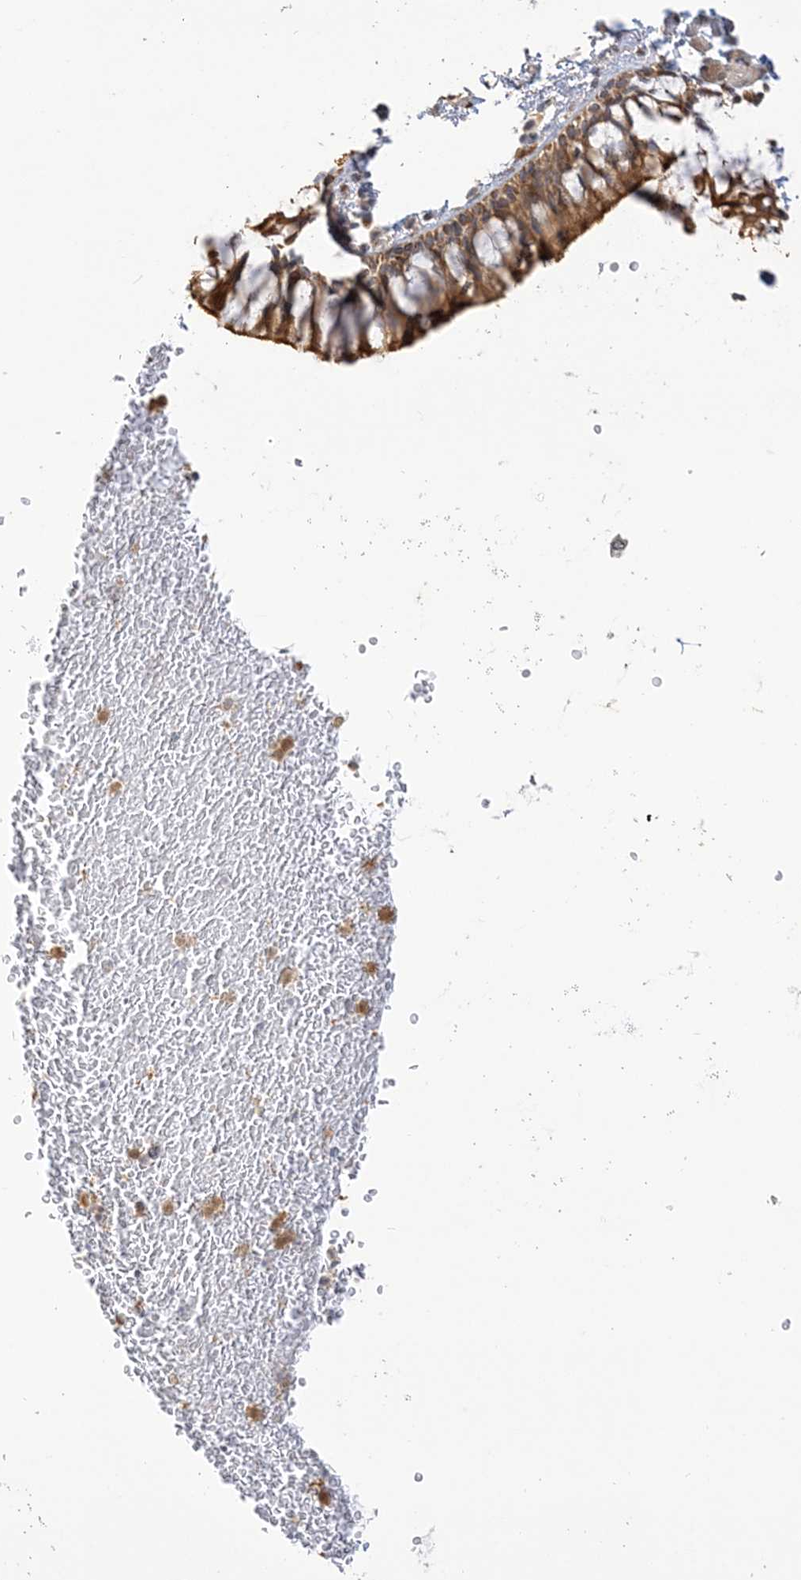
{"staining": {"intensity": "moderate", "quantity": ">75%", "location": "cytoplasmic/membranous"}, "tissue": "bronchus", "cell_type": "Respiratory epithelial cells", "image_type": "normal", "snomed": [{"axis": "morphology", "description": "Normal tissue, NOS"}, {"axis": "topography", "description": "Cartilage tissue"}, {"axis": "topography", "description": "Bronchus"}], "caption": "Moderate cytoplasmic/membranous protein staining is identified in about >75% of respiratory epithelial cells in bronchus.", "gene": "NAF1", "patient": {"sex": "female", "age": 73}}